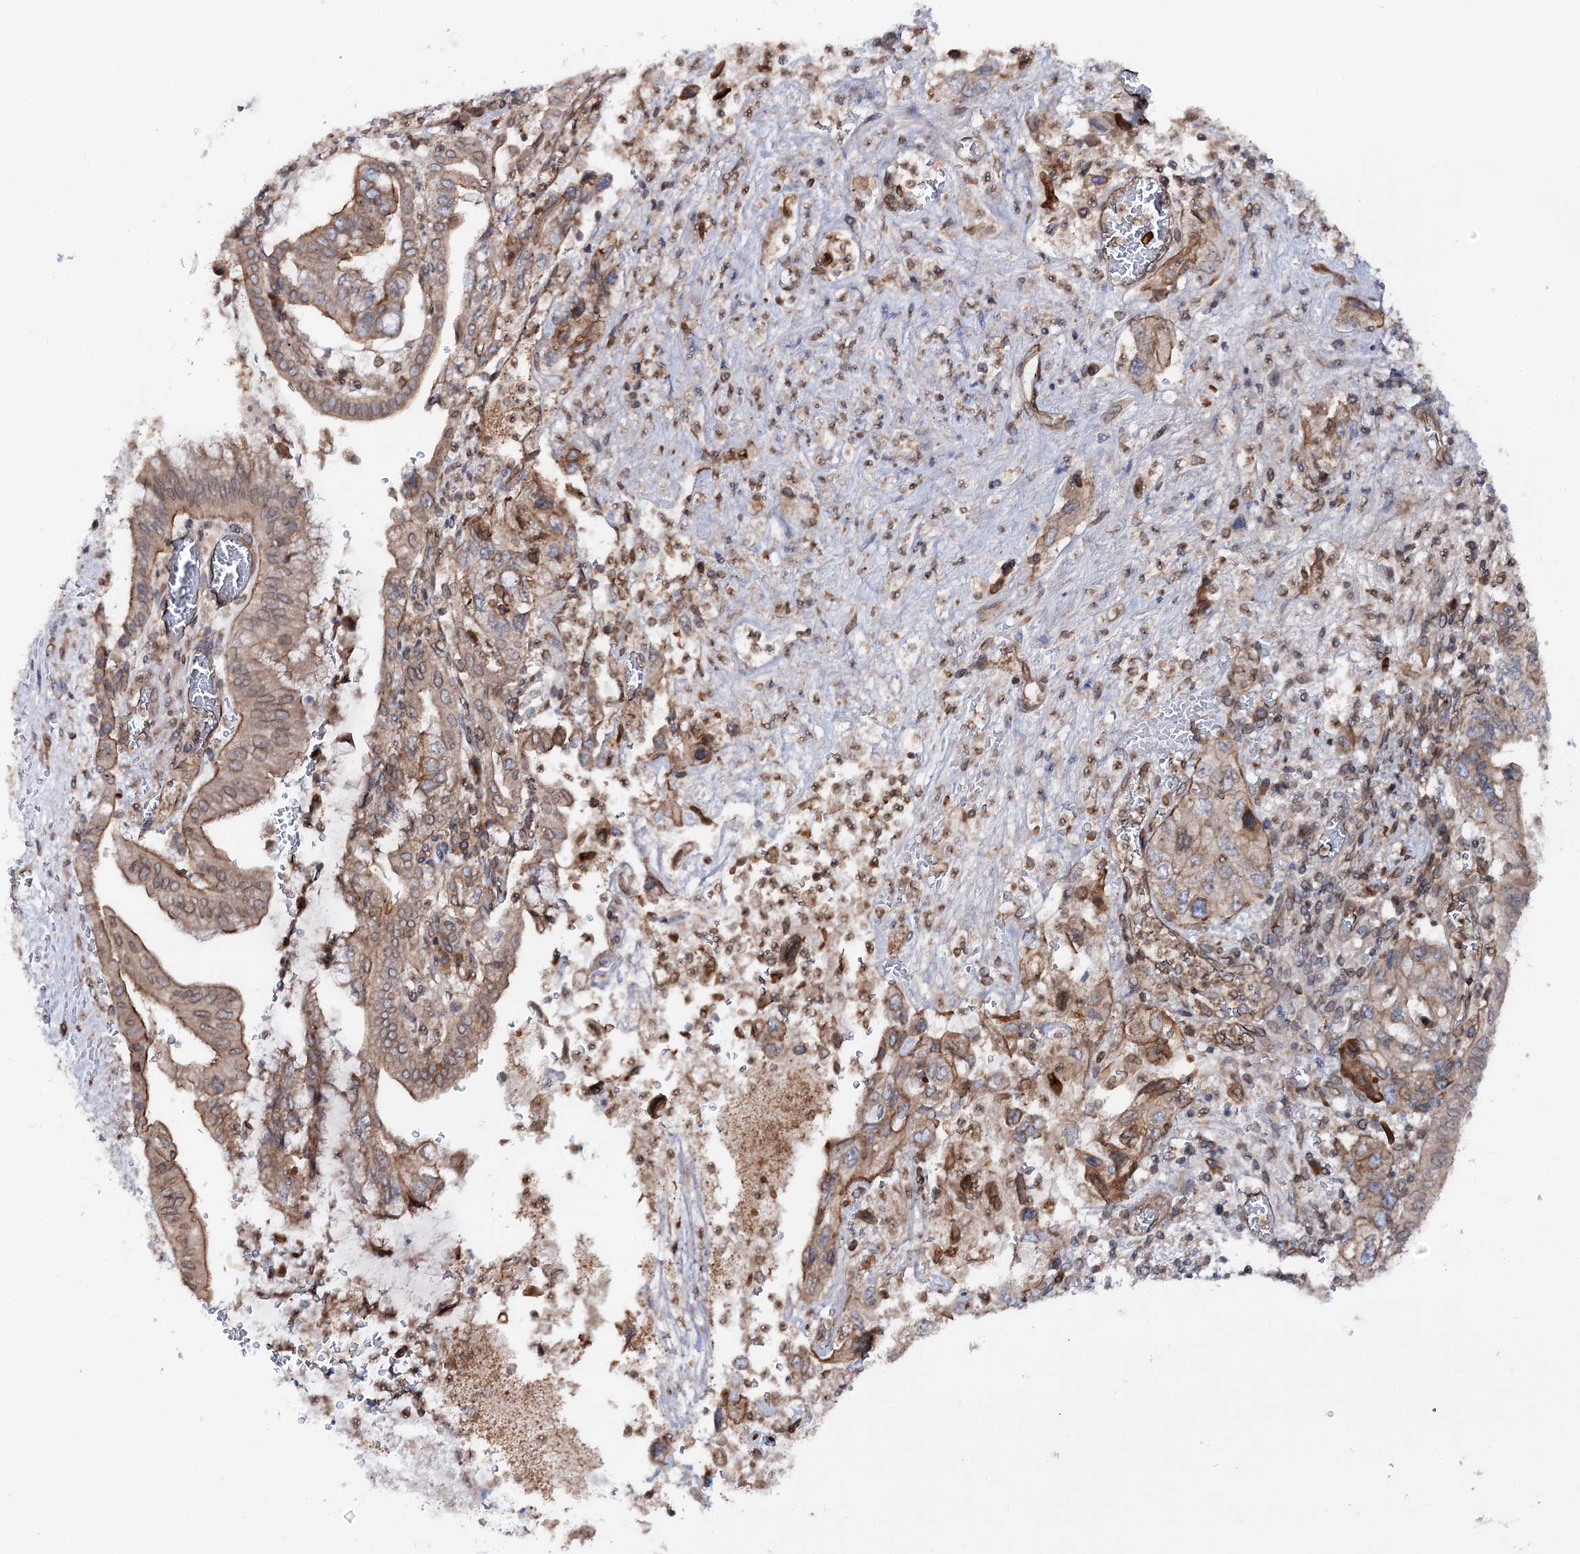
{"staining": {"intensity": "moderate", "quantity": ">75%", "location": "cytoplasmic/membranous"}, "tissue": "pancreatic cancer", "cell_type": "Tumor cells", "image_type": "cancer", "snomed": [{"axis": "morphology", "description": "Adenocarcinoma, NOS"}, {"axis": "topography", "description": "Pancreas"}], "caption": "Brown immunohistochemical staining in pancreatic cancer shows moderate cytoplasmic/membranous positivity in approximately >75% of tumor cells. The protein of interest is shown in brown color, while the nuclei are stained blue.", "gene": "FGFR1OP2", "patient": {"sex": "female", "age": 73}}